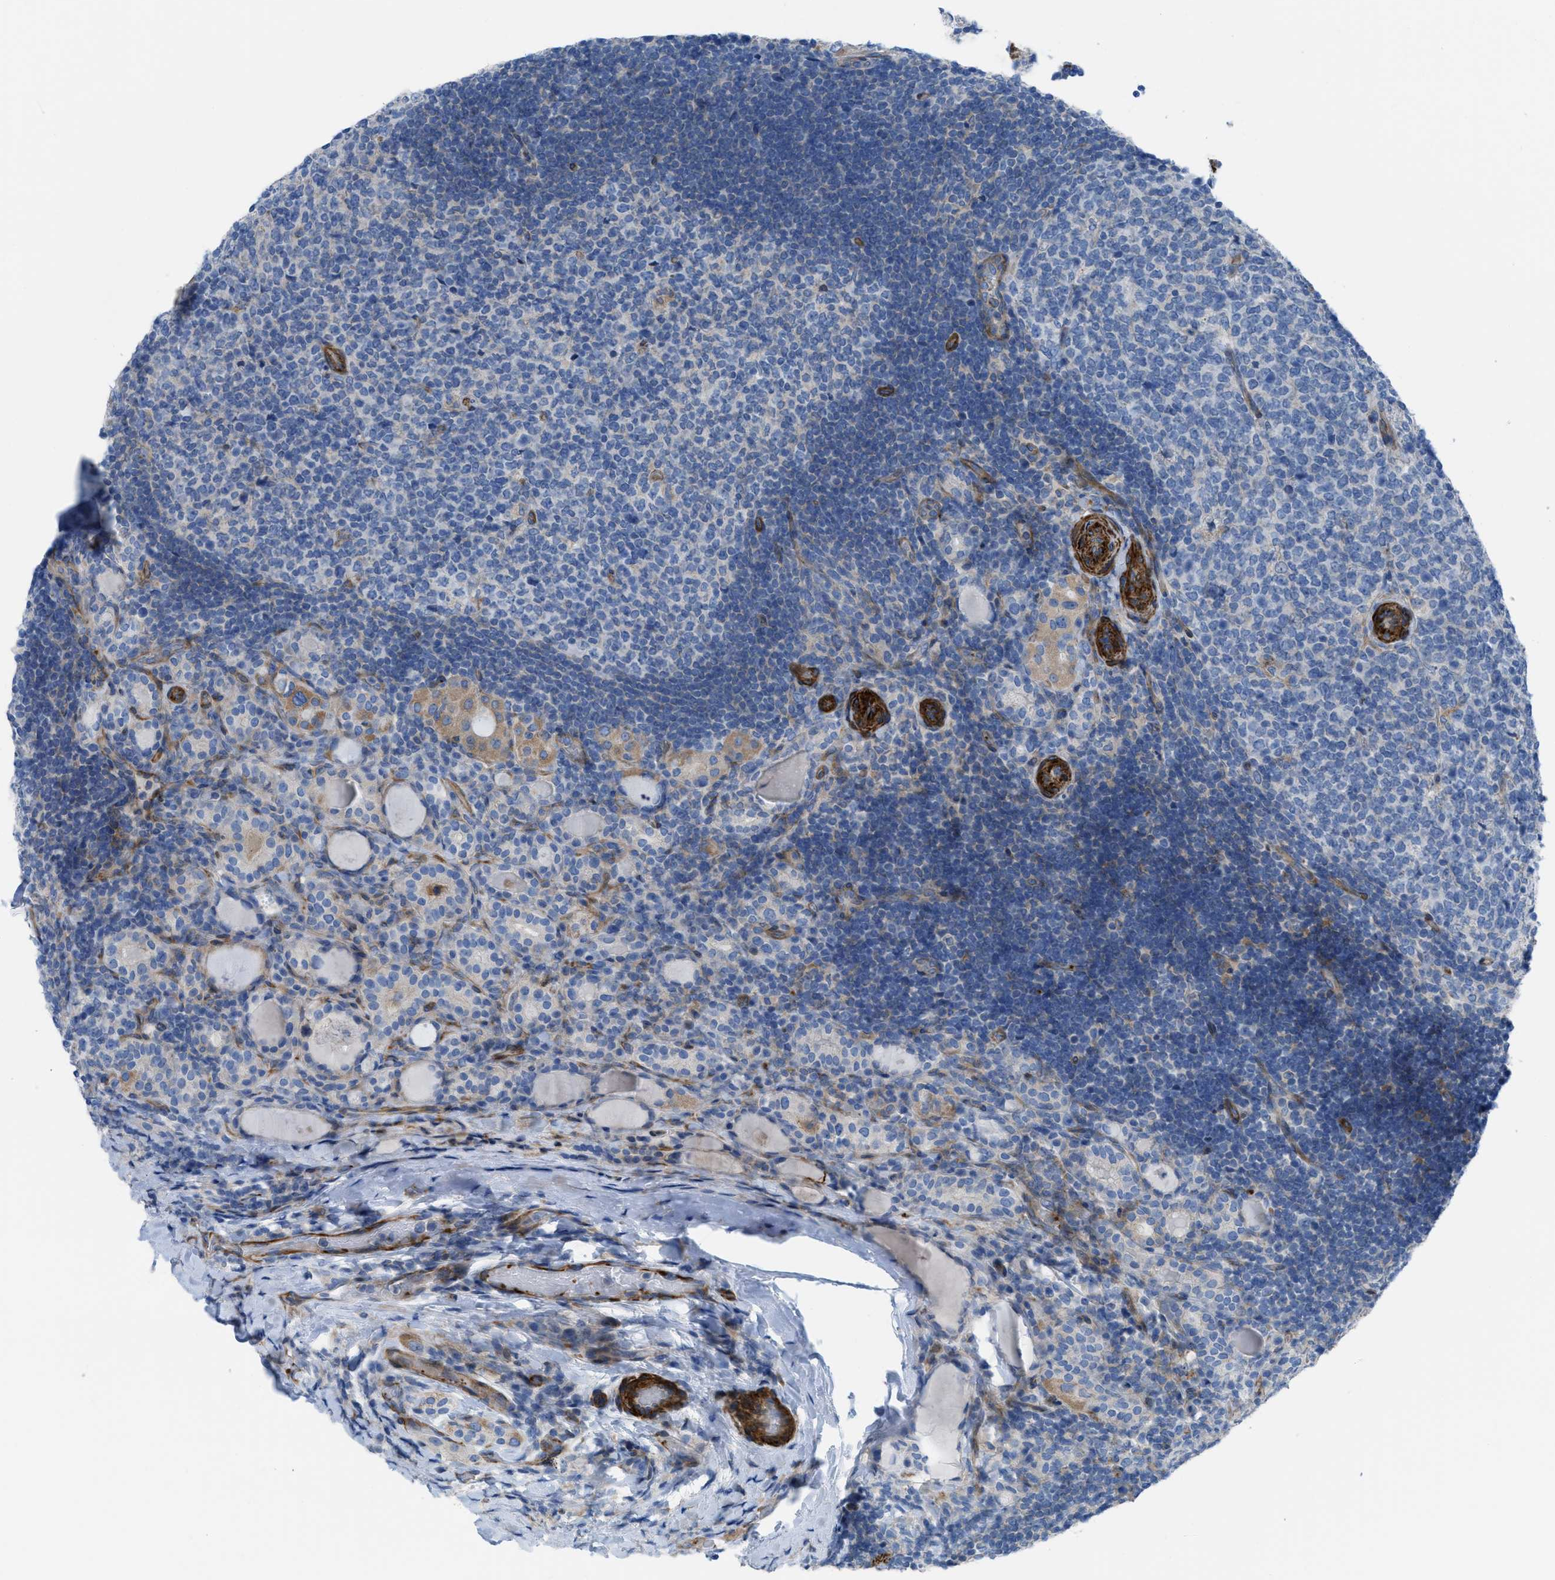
{"staining": {"intensity": "weak", "quantity": "<25%", "location": "cytoplasmic/membranous"}, "tissue": "thyroid cancer", "cell_type": "Tumor cells", "image_type": "cancer", "snomed": [{"axis": "morphology", "description": "Papillary adenocarcinoma, NOS"}, {"axis": "topography", "description": "Thyroid gland"}], "caption": "Histopathology image shows no significant protein positivity in tumor cells of papillary adenocarcinoma (thyroid). (DAB IHC visualized using brightfield microscopy, high magnification).", "gene": "KCNH7", "patient": {"sex": "female", "age": 42}}